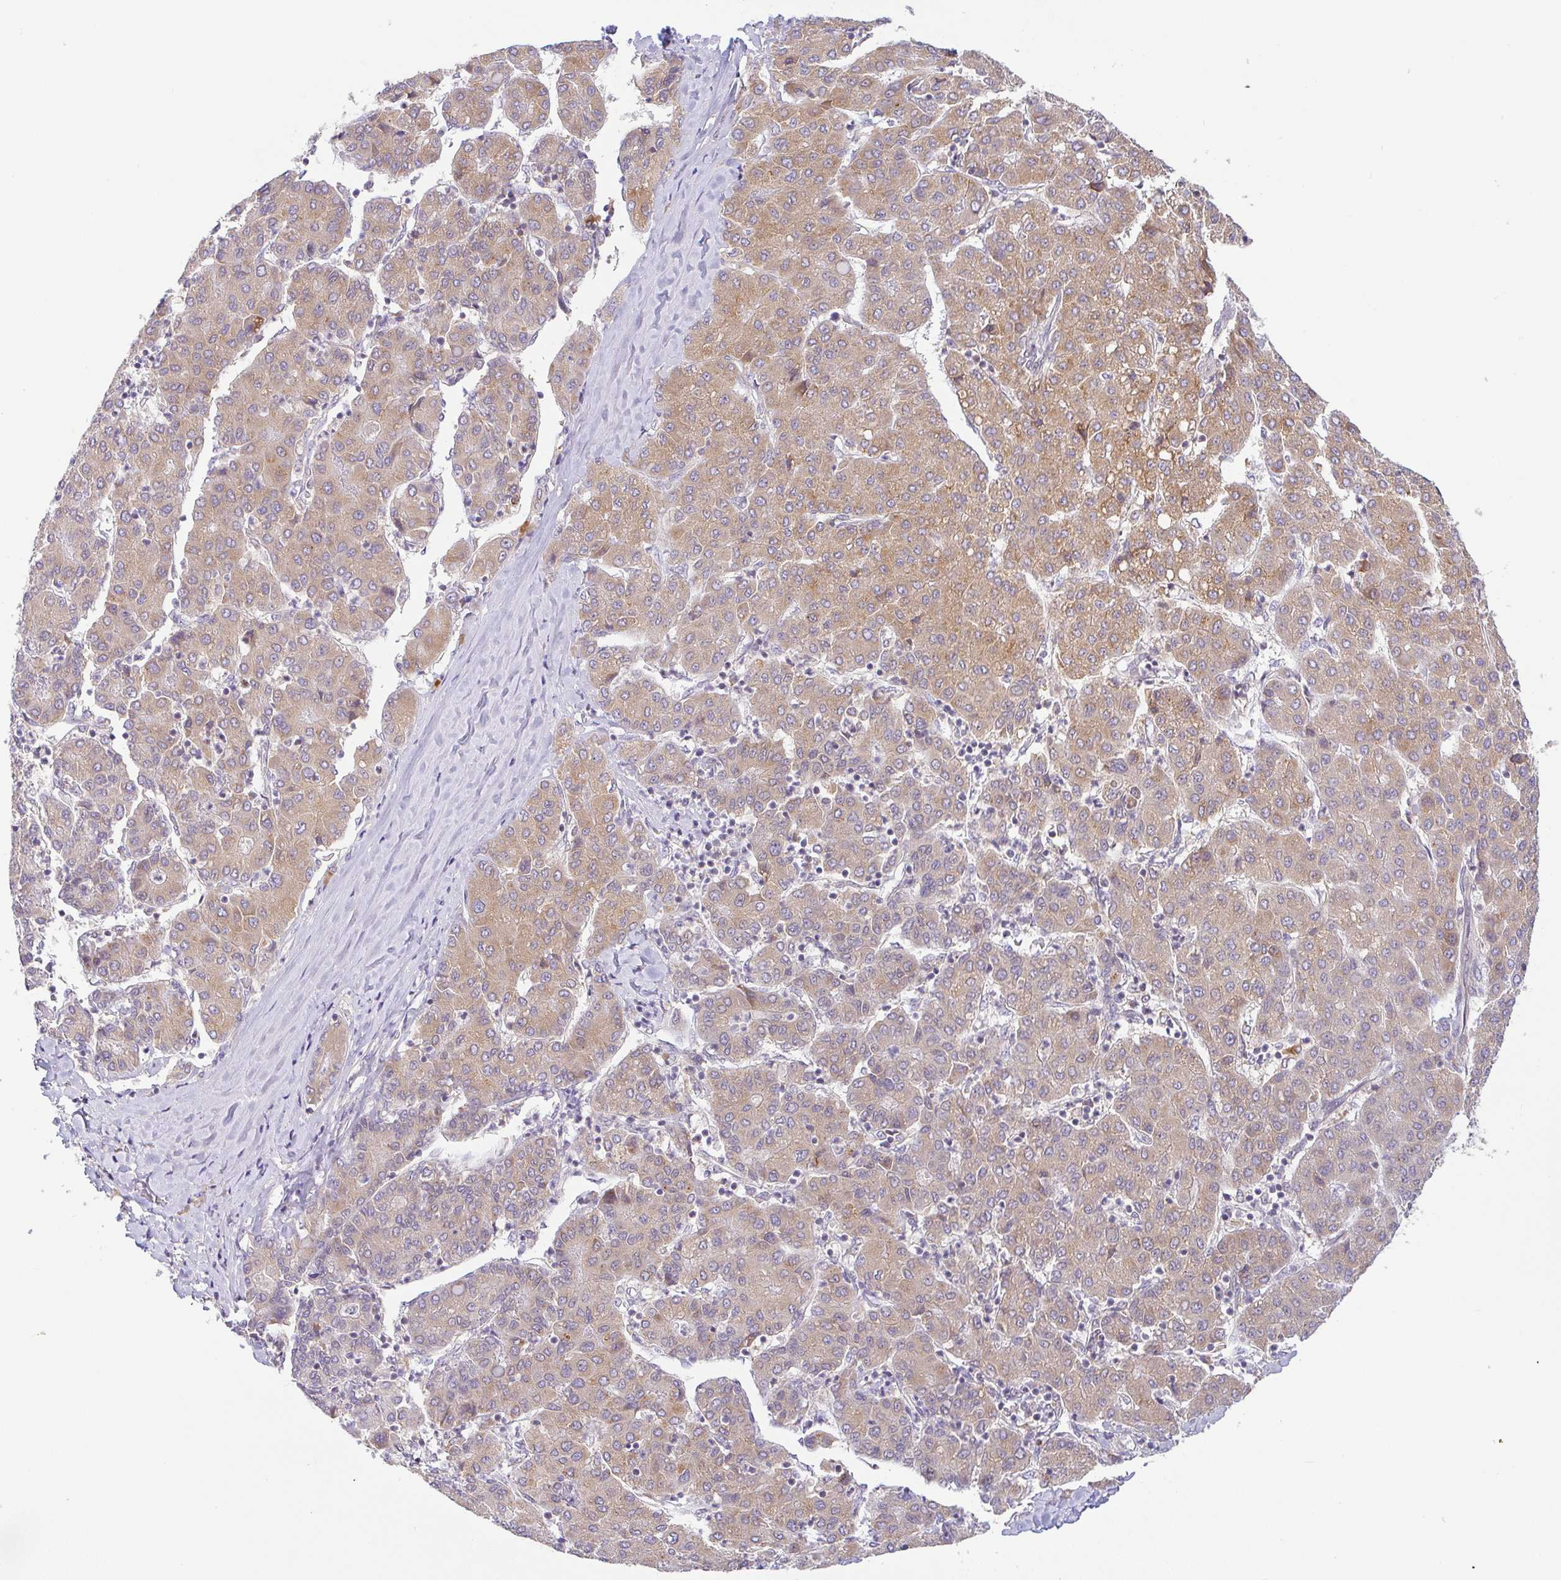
{"staining": {"intensity": "moderate", "quantity": ">75%", "location": "cytoplasmic/membranous"}, "tissue": "liver cancer", "cell_type": "Tumor cells", "image_type": "cancer", "snomed": [{"axis": "morphology", "description": "Carcinoma, Hepatocellular, NOS"}, {"axis": "topography", "description": "Liver"}], "caption": "The image demonstrates staining of liver hepatocellular carcinoma, revealing moderate cytoplasmic/membranous protein positivity (brown color) within tumor cells.", "gene": "DERL2", "patient": {"sex": "male", "age": 65}}